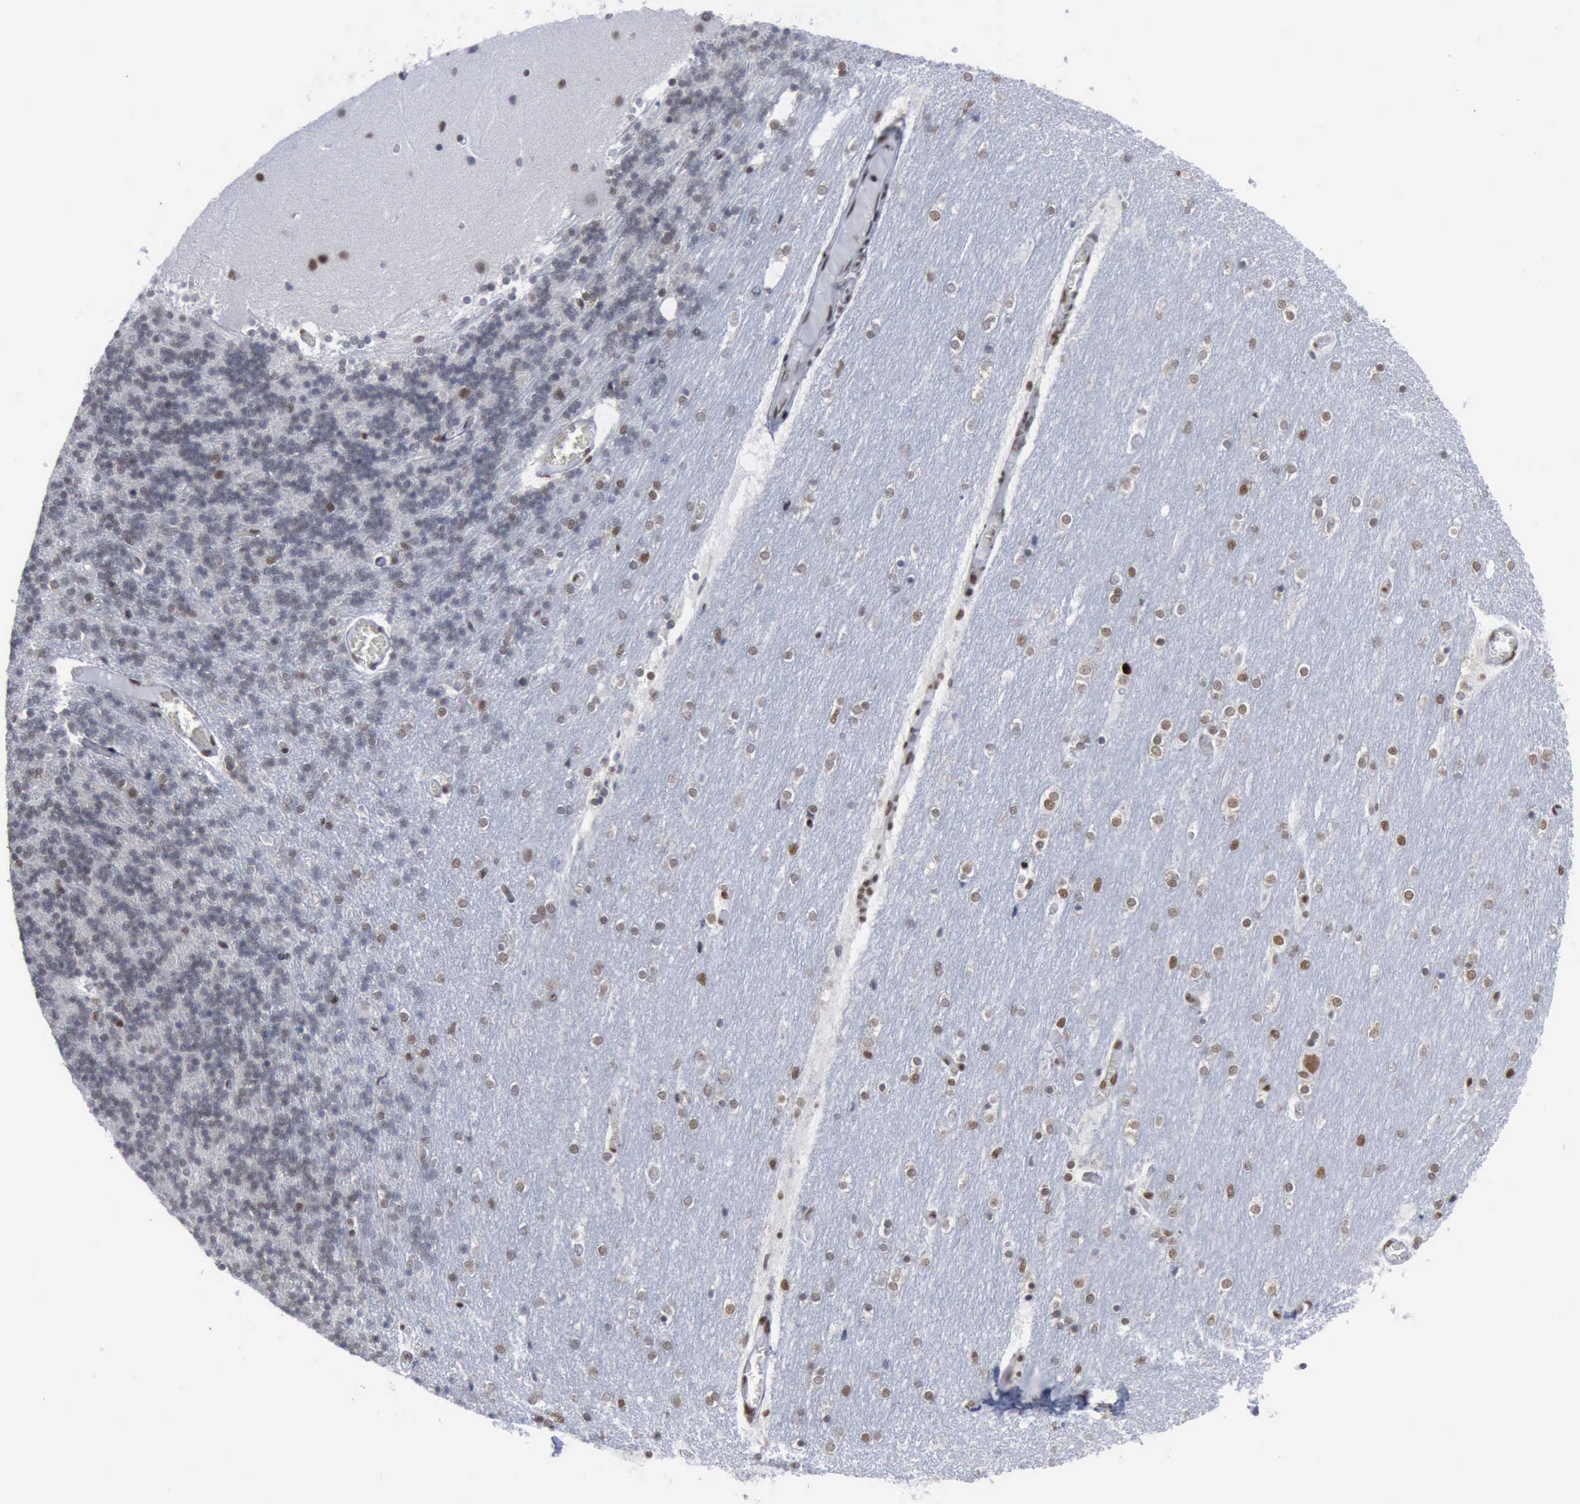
{"staining": {"intensity": "weak", "quantity": ">75%", "location": "nuclear"}, "tissue": "cerebellum", "cell_type": "Cells in granular layer", "image_type": "normal", "snomed": [{"axis": "morphology", "description": "Normal tissue, NOS"}, {"axis": "topography", "description": "Cerebellum"}], "caption": "Weak nuclear expression is appreciated in about >75% of cells in granular layer in unremarkable cerebellum. (Brightfield microscopy of DAB IHC at high magnification).", "gene": "PCNA", "patient": {"sex": "female", "age": 54}}